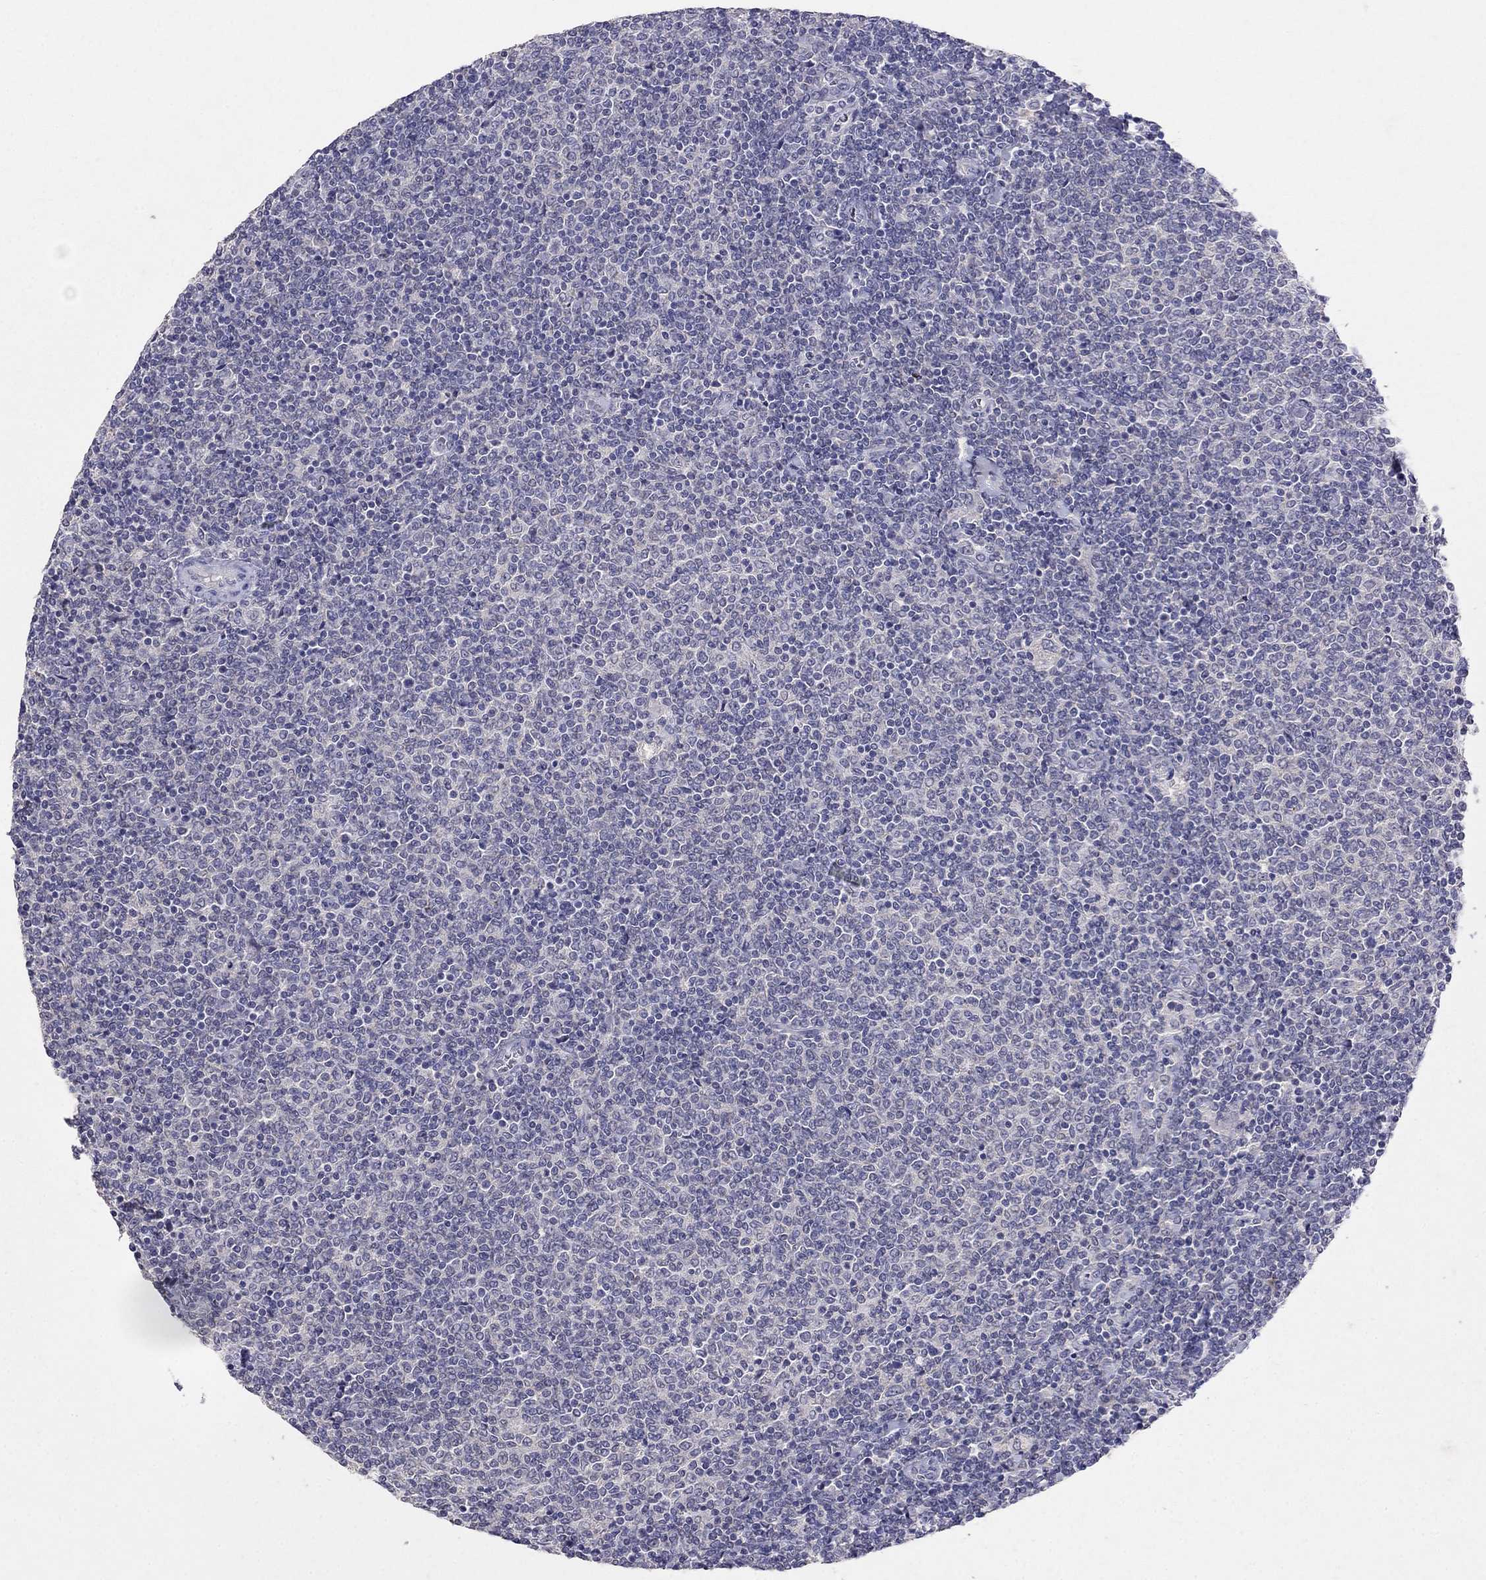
{"staining": {"intensity": "negative", "quantity": "none", "location": "none"}, "tissue": "lymphoma", "cell_type": "Tumor cells", "image_type": "cancer", "snomed": [{"axis": "morphology", "description": "Malignant lymphoma, non-Hodgkin's type, Low grade"}, {"axis": "topography", "description": "Lymph node"}], "caption": "This photomicrograph is of malignant lymphoma, non-Hodgkin's type (low-grade) stained with IHC to label a protein in brown with the nuclei are counter-stained blue. There is no expression in tumor cells.", "gene": "FST", "patient": {"sex": "male", "age": 52}}